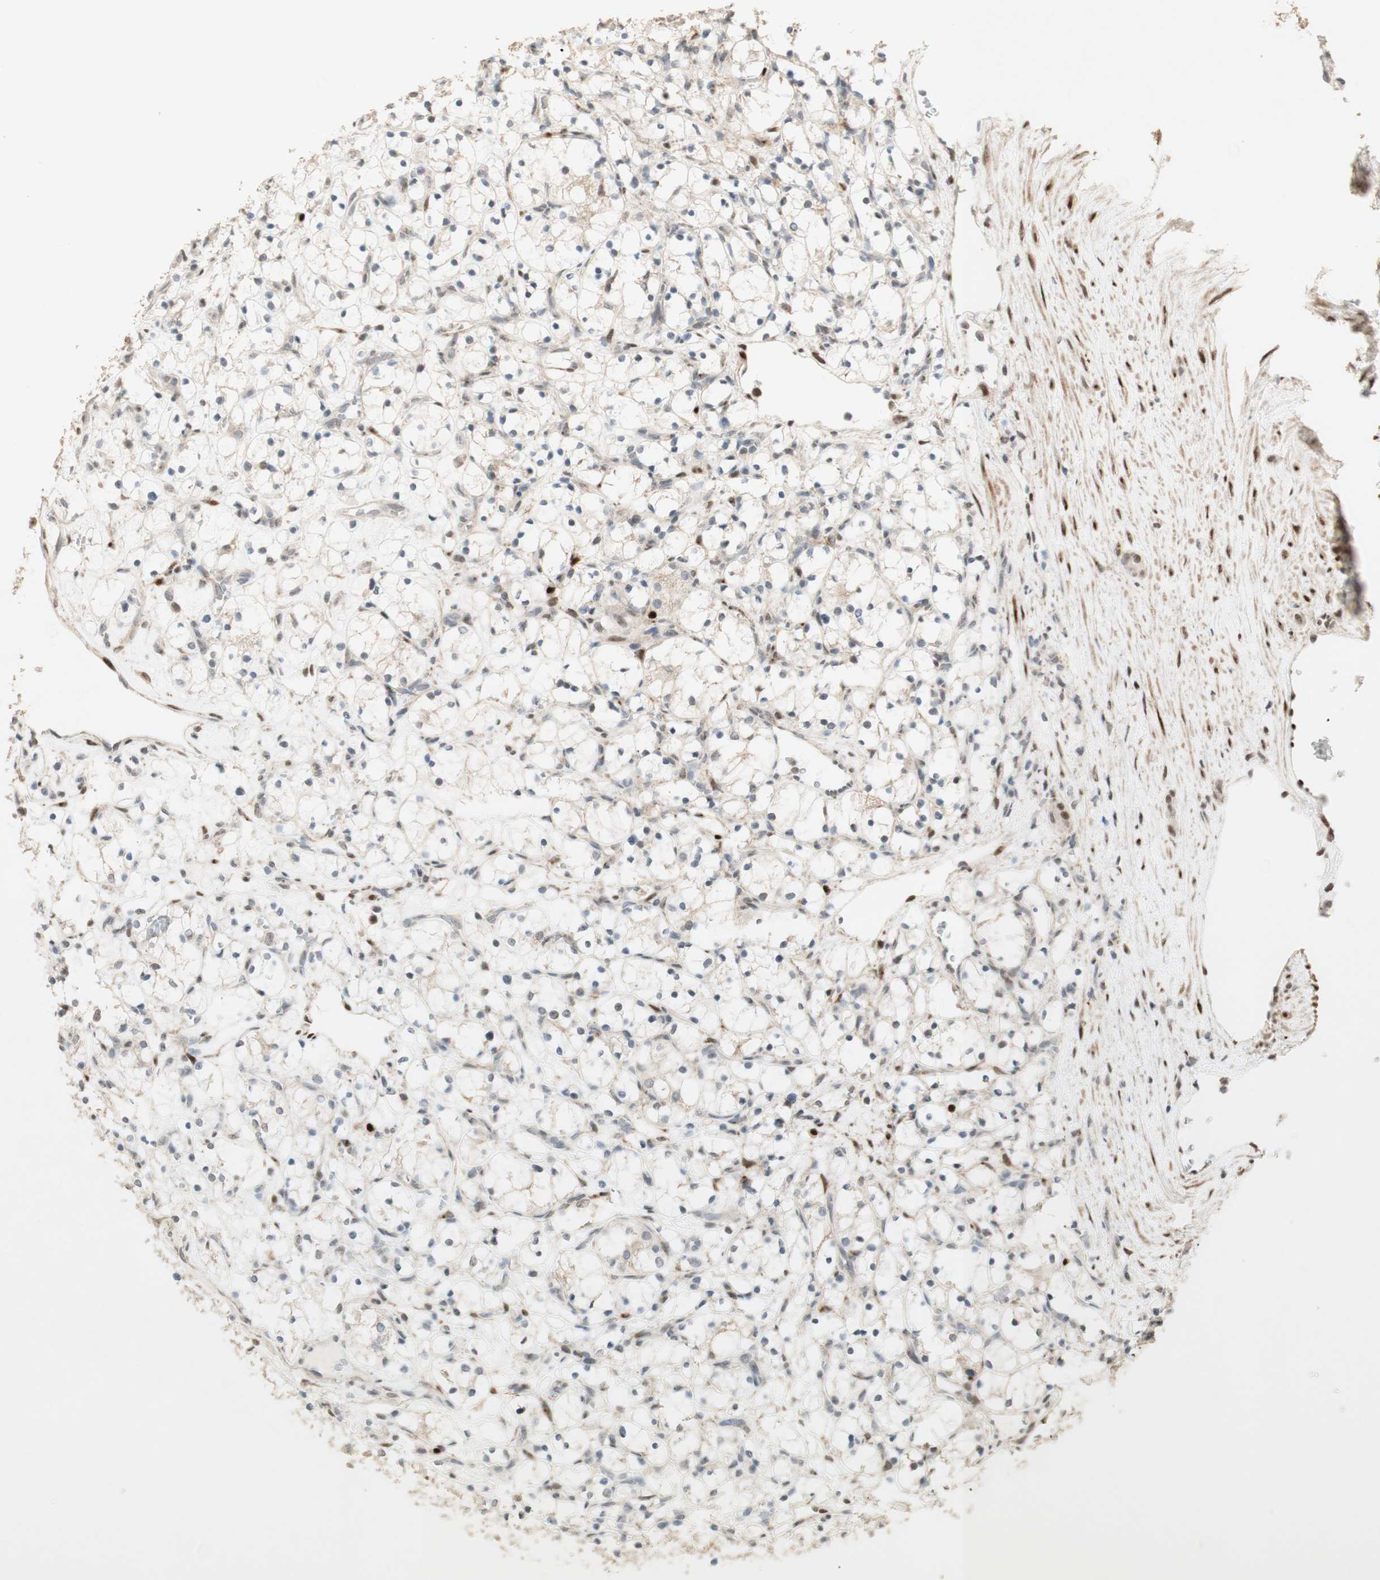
{"staining": {"intensity": "negative", "quantity": "none", "location": "none"}, "tissue": "renal cancer", "cell_type": "Tumor cells", "image_type": "cancer", "snomed": [{"axis": "morphology", "description": "Adenocarcinoma, NOS"}, {"axis": "topography", "description": "Kidney"}], "caption": "Renal adenocarcinoma was stained to show a protein in brown. There is no significant staining in tumor cells.", "gene": "FOXP1", "patient": {"sex": "female", "age": 69}}